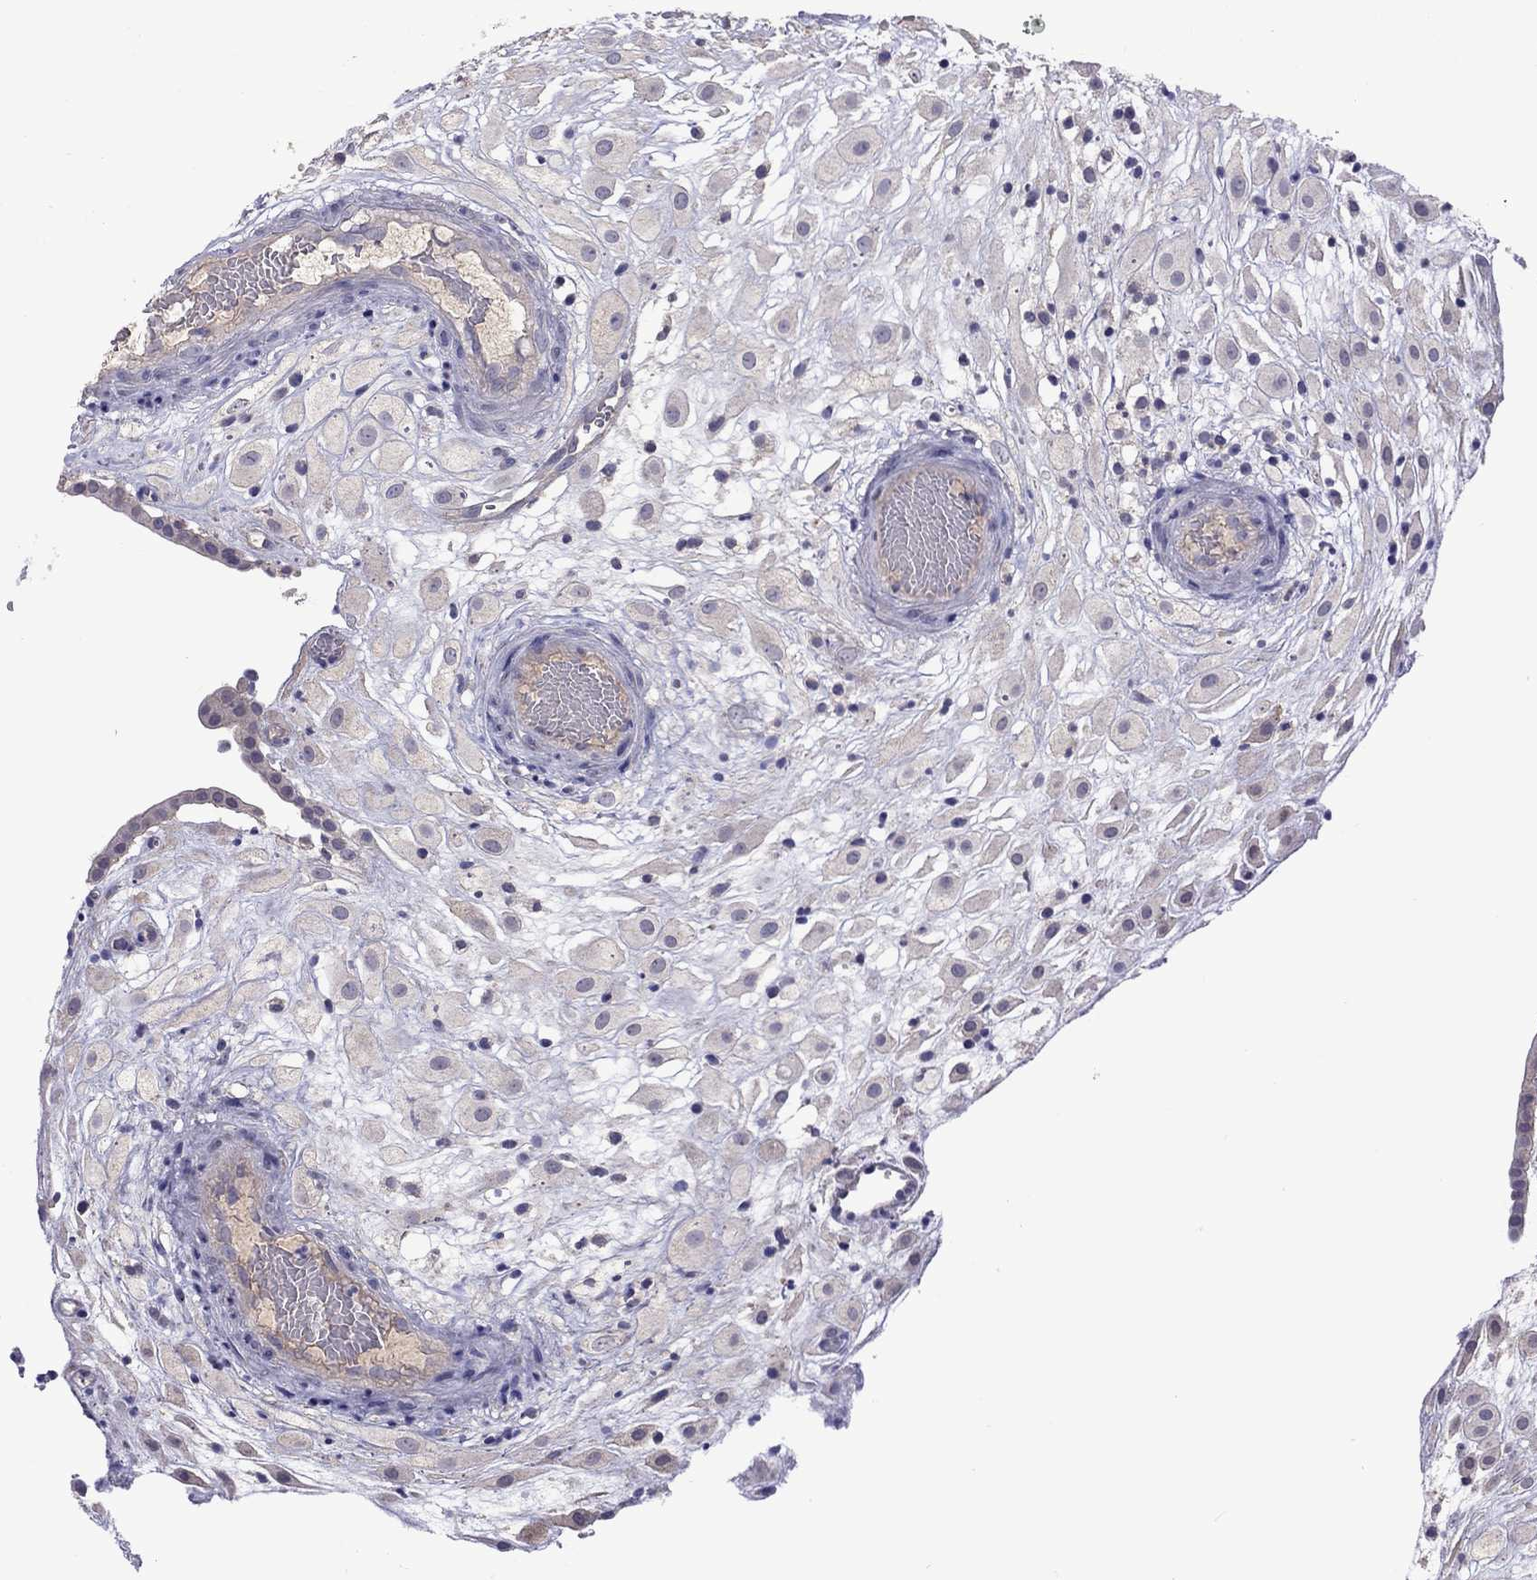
{"staining": {"intensity": "negative", "quantity": "none", "location": "none"}, "tissue": "placenta", "cell_type": "Decidual cells", "image_type": "normal", "snomed": [{"axis": "morphology", "description": "Normal tissue, NOS"}, {"axis": "topography", "description": "Placenta"}], "caption": "DAB immunohistochemical staining of unremarkable placenta shows no significant staining in decidual cells.", "gene": "RTP5", "patient": {"sex": "female", "age": 24}}